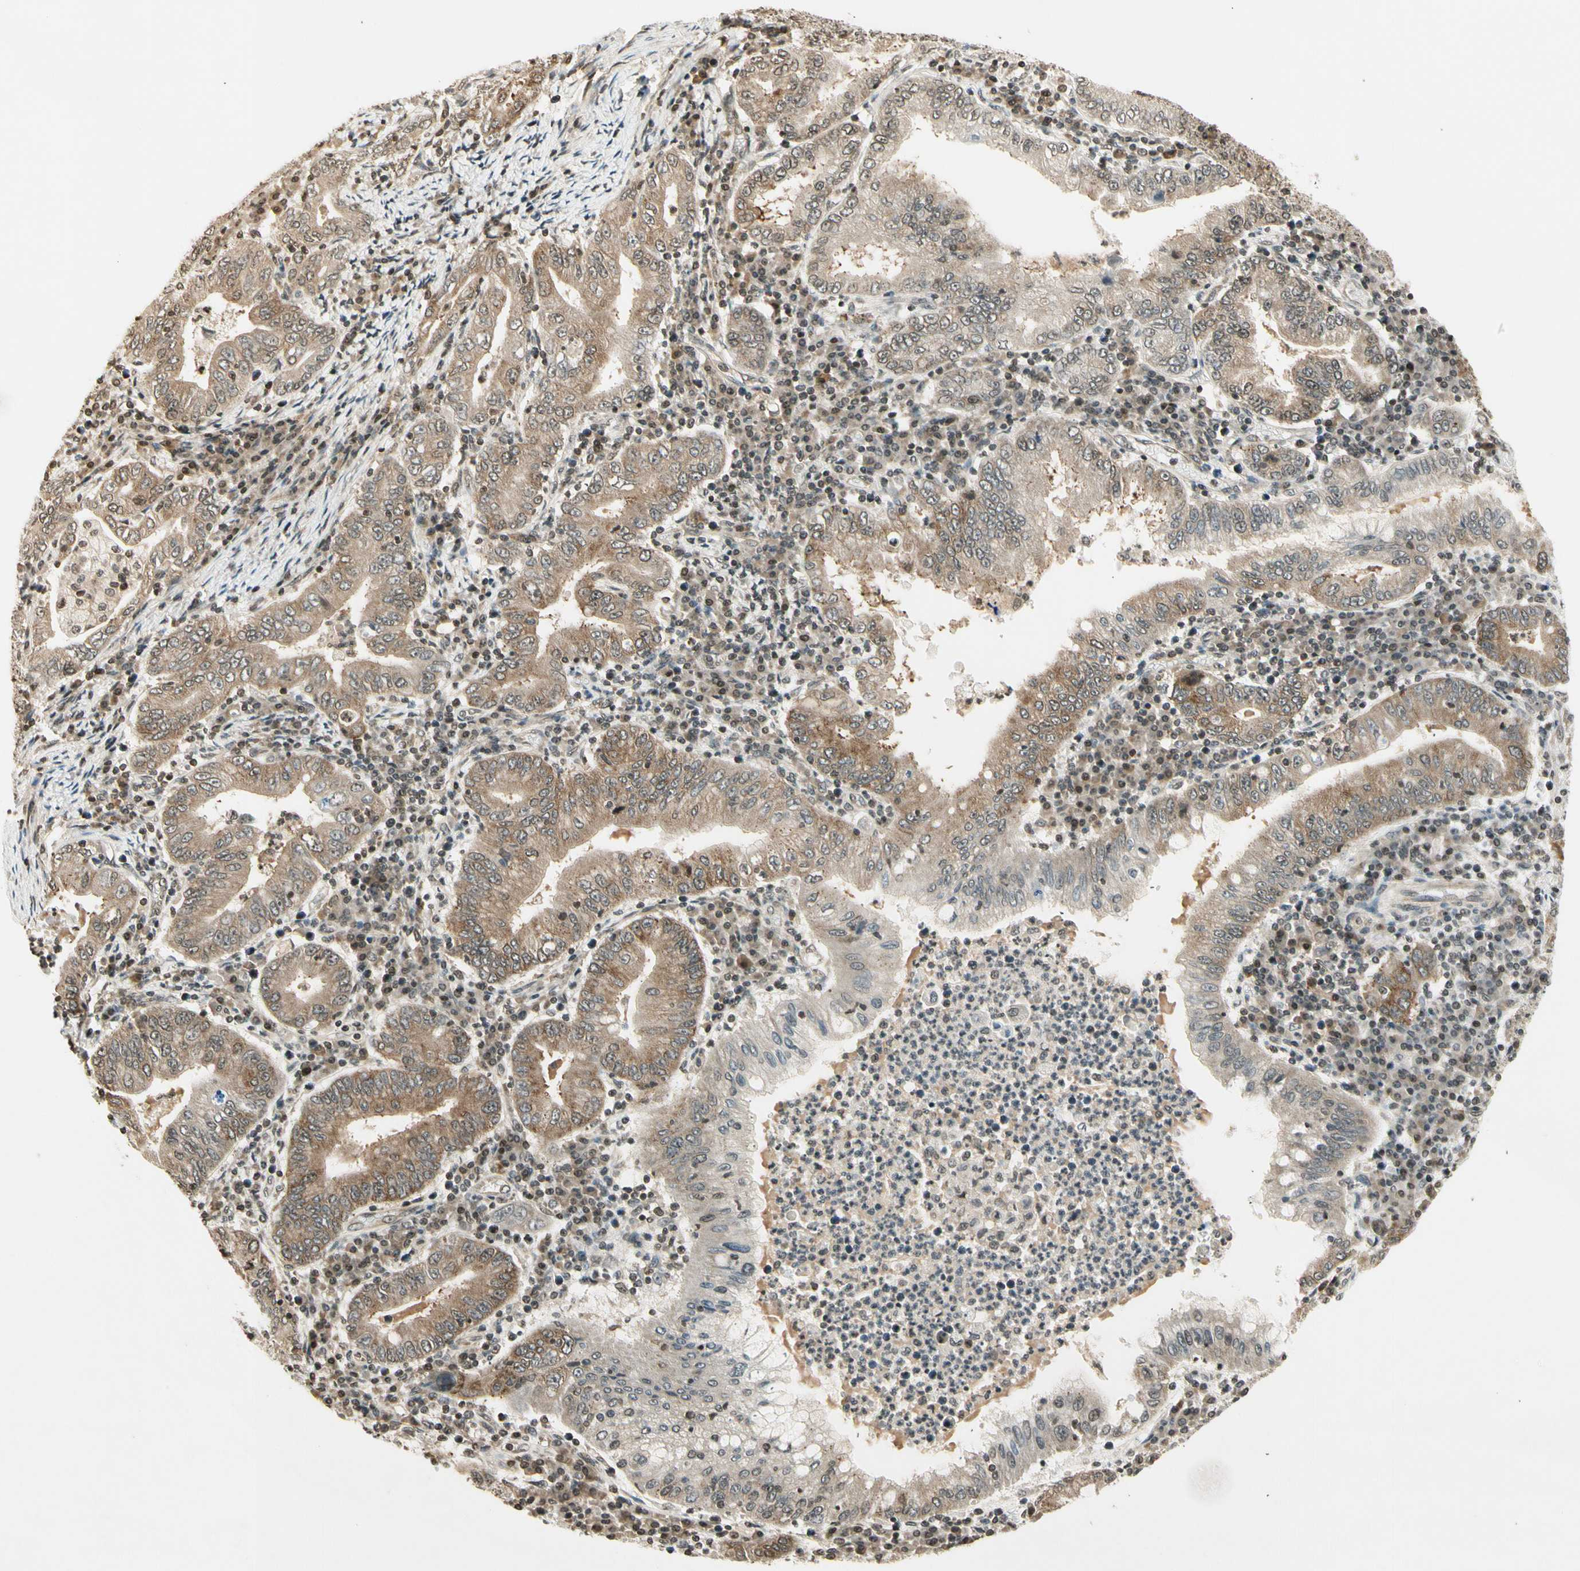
{"staining": {"intensity": "moderate", "quantity": "25%-75%", "location": "cytoplasmic/membranous"}, "tissue": "stomach cancer", "cell_type": "Tumor cells", "image_type": "cancer", "snomed": [{"axis": "morphology", "description": "Normal tissue, NOS"}, {"axis": "morphology", "description": "Adenocarcinoma, NOS"}, {"axis": "topography", "description": "Esophagus"}, {"axis": "topography", "description": "Stomach, upper"}, {"axis": "topography", "description": "Peripheral nerve tissue"}], "caption": "A brown stain labels moderate cytoplasmic/membranous positivity of a protein in human stomach cancer tumor cells.", "gene": "SMN2", "patient": {"sex": "male", "age": 62}}